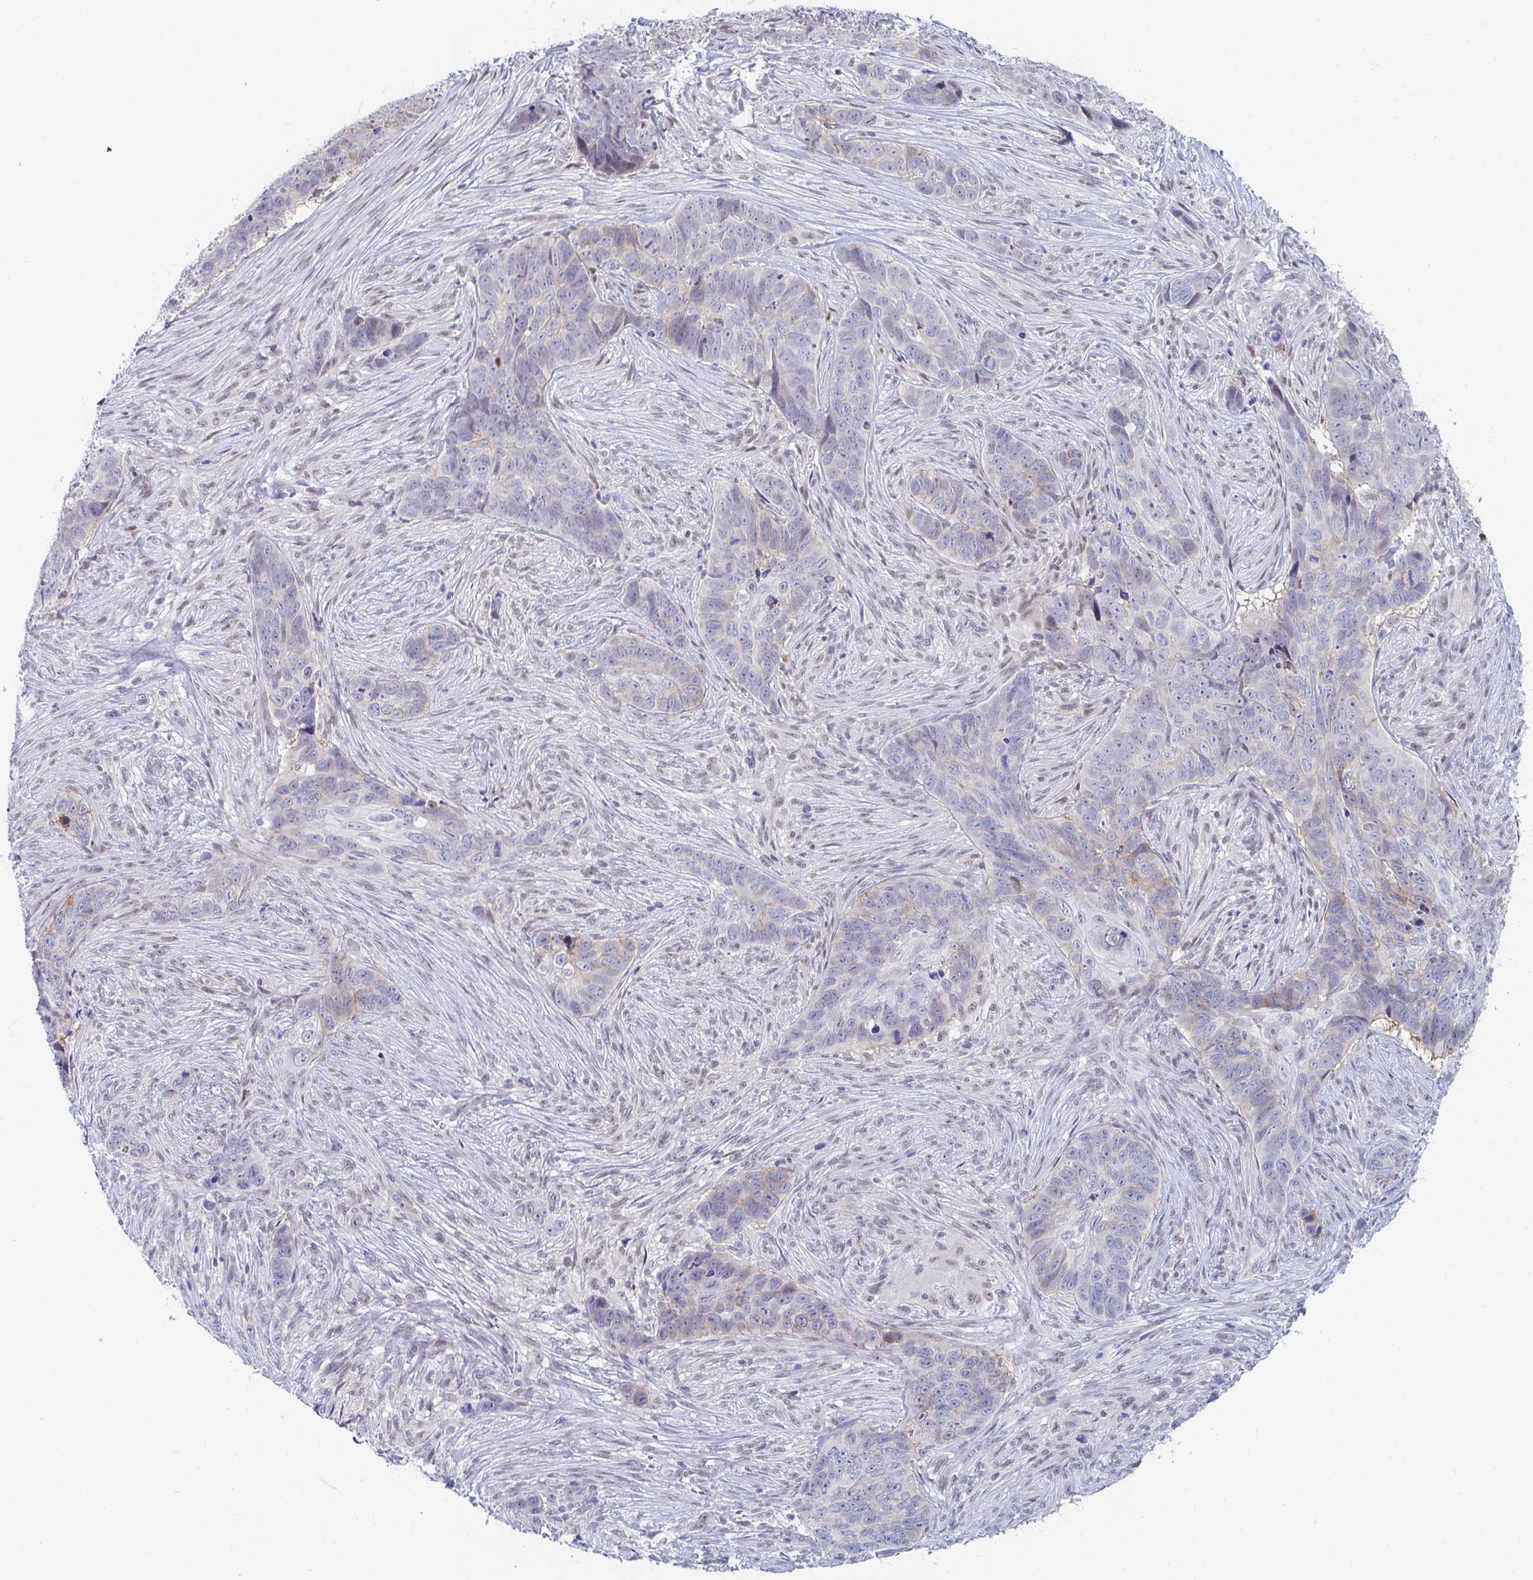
{"staining": {"intensity": "moderate", "quantity": "<25%", "location": "cytoplasmic/membranous"}, "tissue": "skin cancer", "cell_type": "Tumor cells", "image_type": "cancer", "snomed": [{"axis": "morphology", "description": "Basal cell carcinoma"}, {"axis": "topography", "description": "Skin"}], "caption": "Immunohistochemical staining of skin basal cell carcinoma shows moderate cytoplasmic/membranous protein positivity in about <25% of tumor cells. The staining was performed using DAB, with brown indicating positive protein expression. Nuclei are stained blue with hematoxylin.", "gene": "COL28A1", "patient": {"sex": "female", "age": 82}}